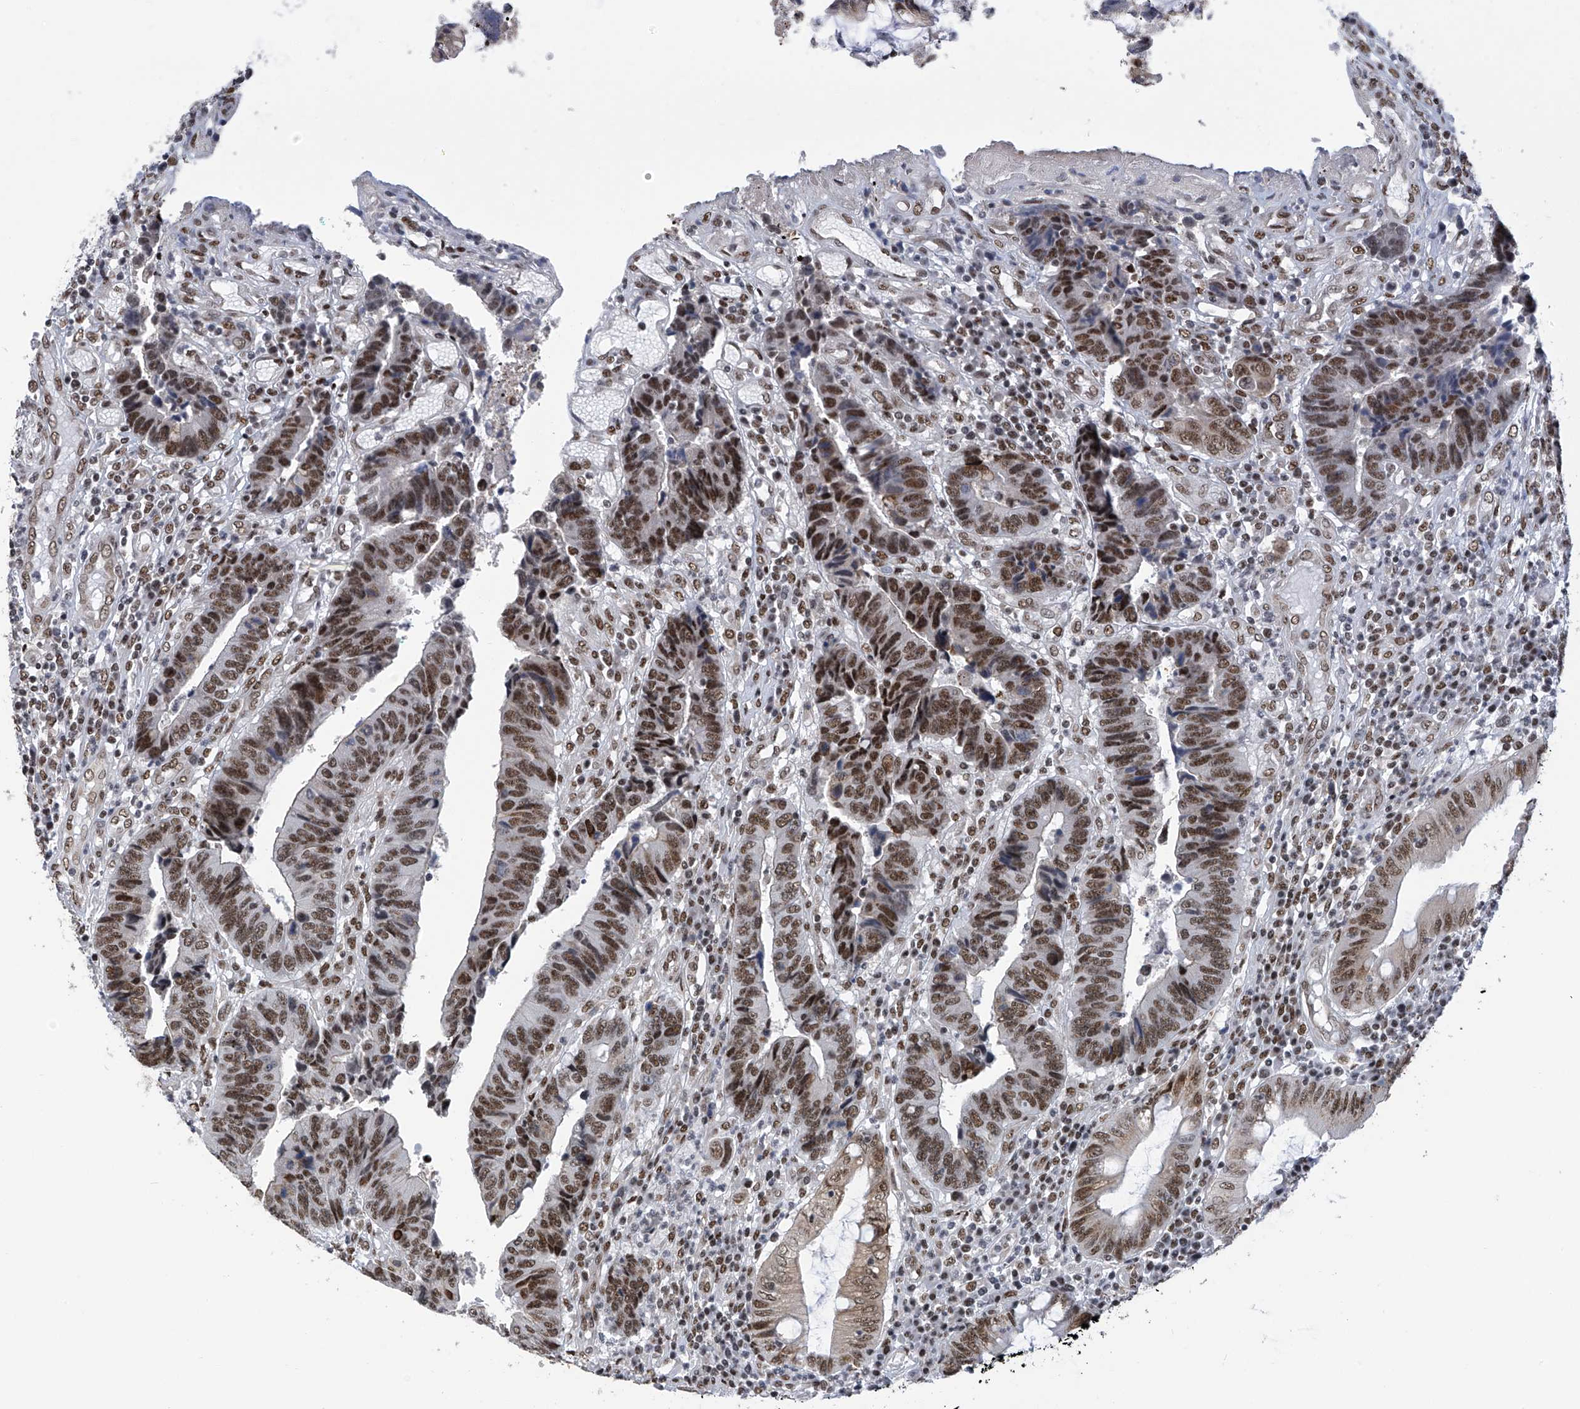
{"staining": {"intensity": "moderate", "quantity": ">75%", "location": "nuclear"}, "tissue": "colorectal cancer", "cell_type": "Tumor cells", "image_type": "cancer", "snomed": [{"axis": "morphology", "description": "Adenocarcinoma, NOS"}, {"axis": "topography", "description": "Rectum"}], "caption": "Brown immunohistochemical staining in colorectal adenocarcinoma exhibits moderate nuclear expression in approximately >75% of tumor cells. (DAB (3,3'-diaminobenzidine) IHC, brown staining for protein, blue staining for nuclei).", "gene": "APLF", "patient": {"sex": "male", "age": 84}}